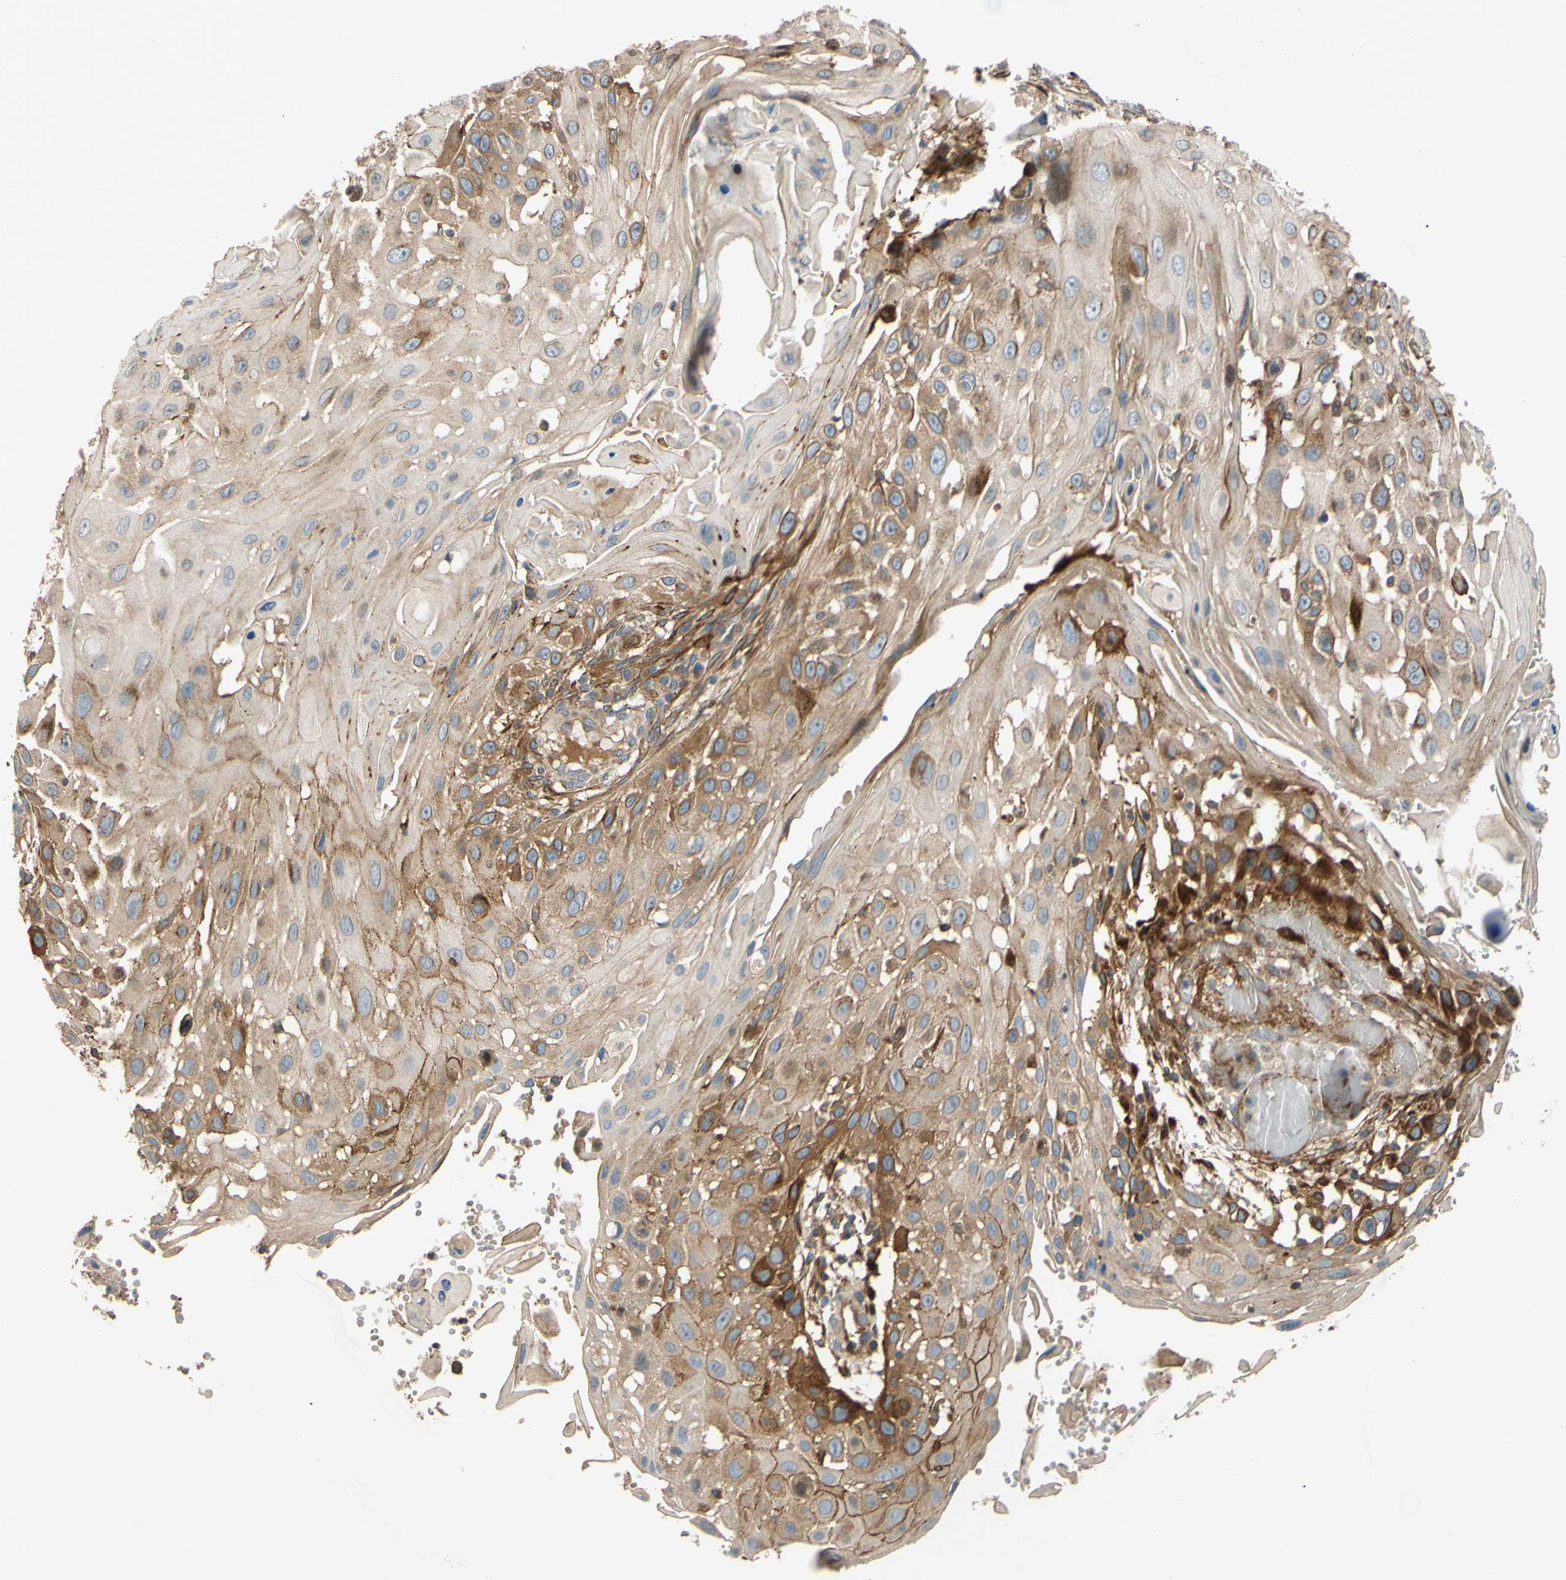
{"staining": {"intensity": "moderate", "quantity": "25%-75%", "location": "cytoplasmic/membranous"}, "tissue": "skin cancer", "cell_type": "Tumor cells", "image_type": "cancer", "snomed": [{"axis": "morphology", "description": "Squamous cell carcinoma, NOS"}, {"axis": "topography", "description": "Skin"}], "caption": "About 25%-75% of tumor cells in human squamous cell carcinoma (skin) exhibit moderate cytoplasmic/membranous protein staining as visualized by brown immunohistochemical staining.", "gene": "SPTLC1", "patient": {"sex": "female", "age": 44}}